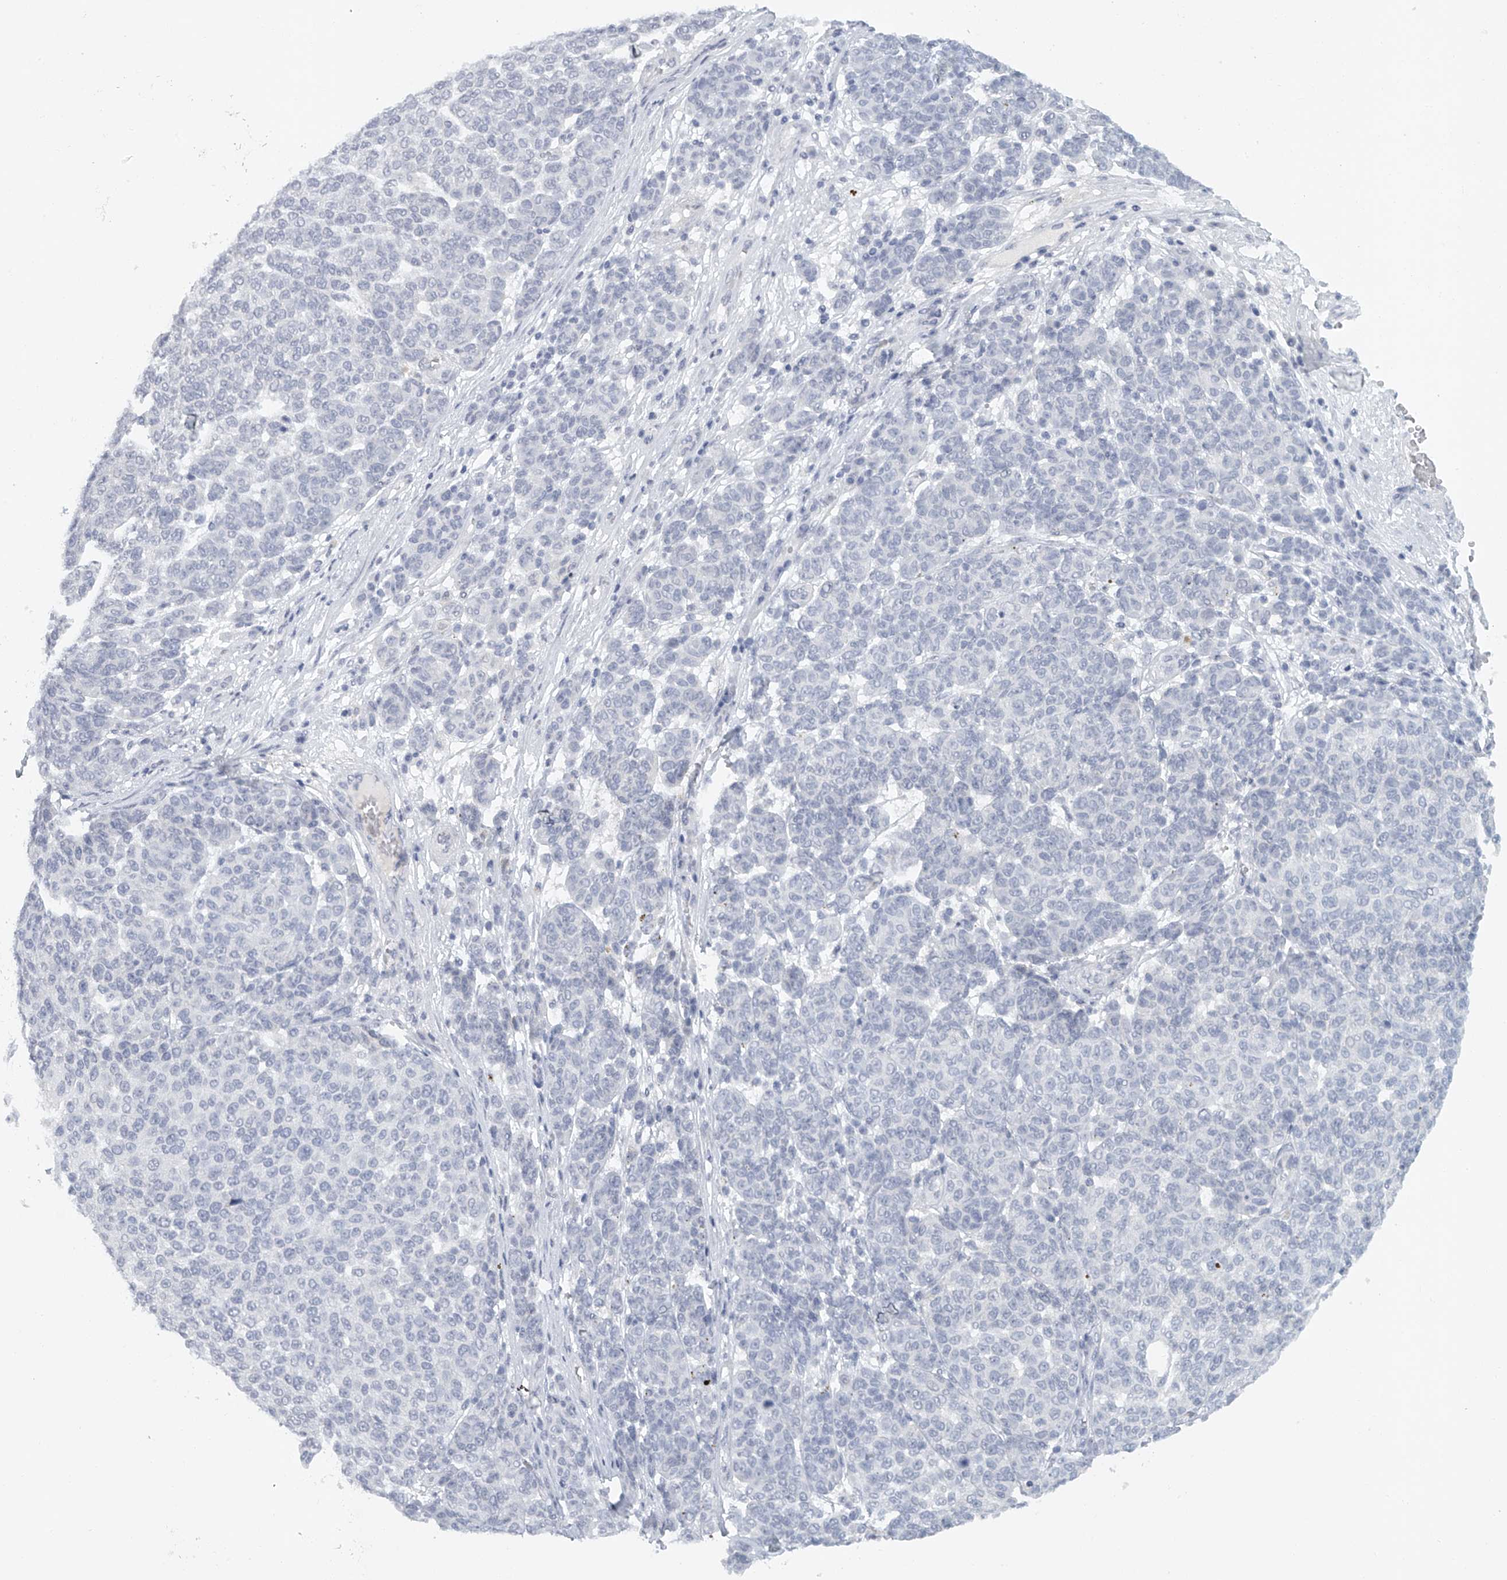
{"staining": {"intensity": "negative", "quantity": "none", "location": "none"}, "tissue": "melanoma", "cell_type": "Tumor cells", "image_type": "cancer", "snomed": [{"axis": "morphology", "description": "Malignant melanoma, NOS"}, {"axis": "topography", "description": "Skin"}], "caption": "This is an immunohistochemistry (IHC) photomicrograph of malignant melanoma. There is no positivity in tumor cells.", "gene": "FAT2", "patient": {"sex": "male", "age": 59}}